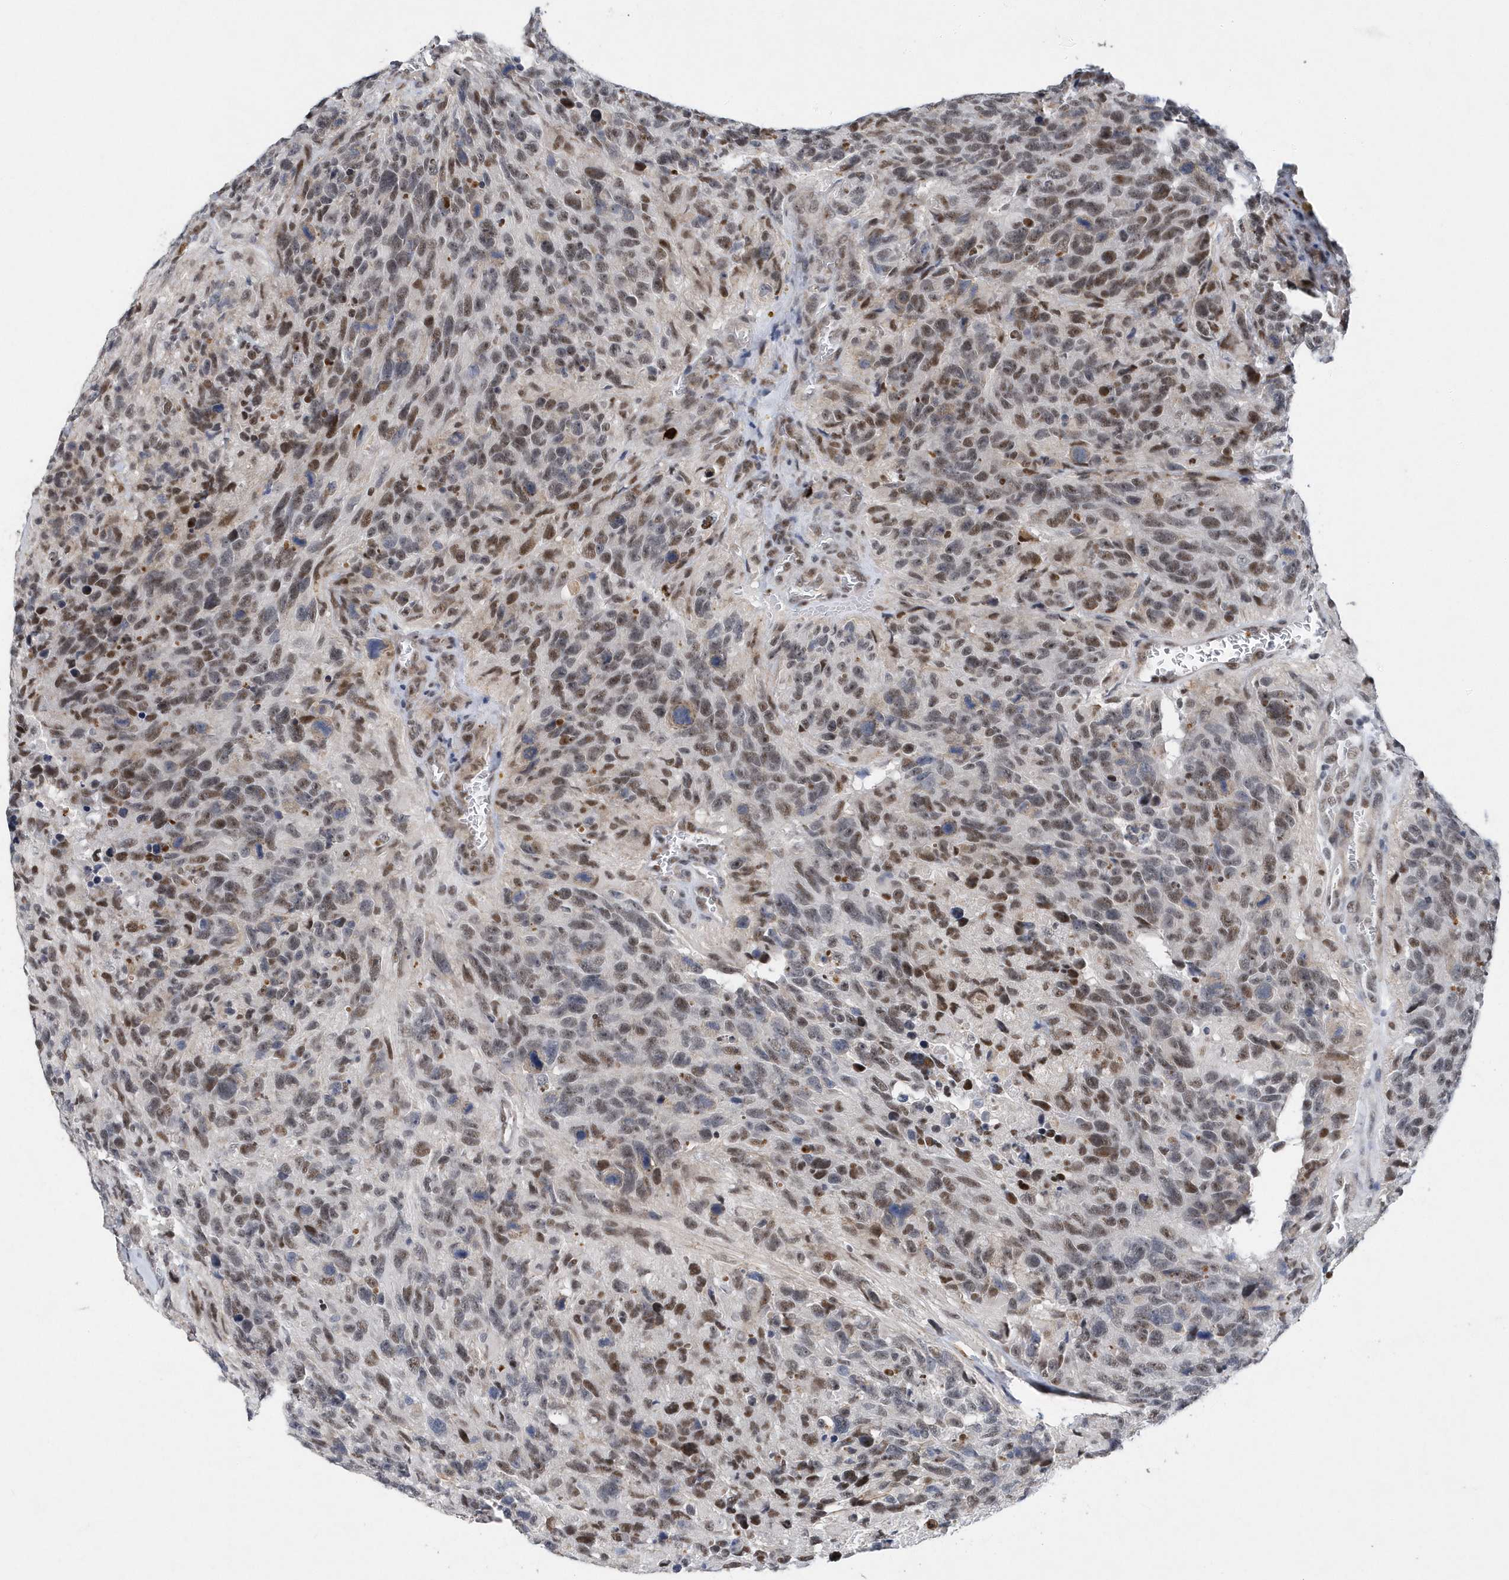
{"staining": {"intensity": "moderate", "quantity": ">75%", "location": "nuclear"}, "tissue": "glioma", "cell_type": "Tumor cells", "image_type": "cancer", "snomed": [{"axis": "morphology", "description": "Glioma, malignant, High grade"}, {"axis": "topography", "description": "Brain"}], "caption": "Human malignant glioma (high-grade) stained with a protein marker displays moderate staining in tumor cells.", "gene": "RPP30", "patient": {"sex": "male", "age": 69}}